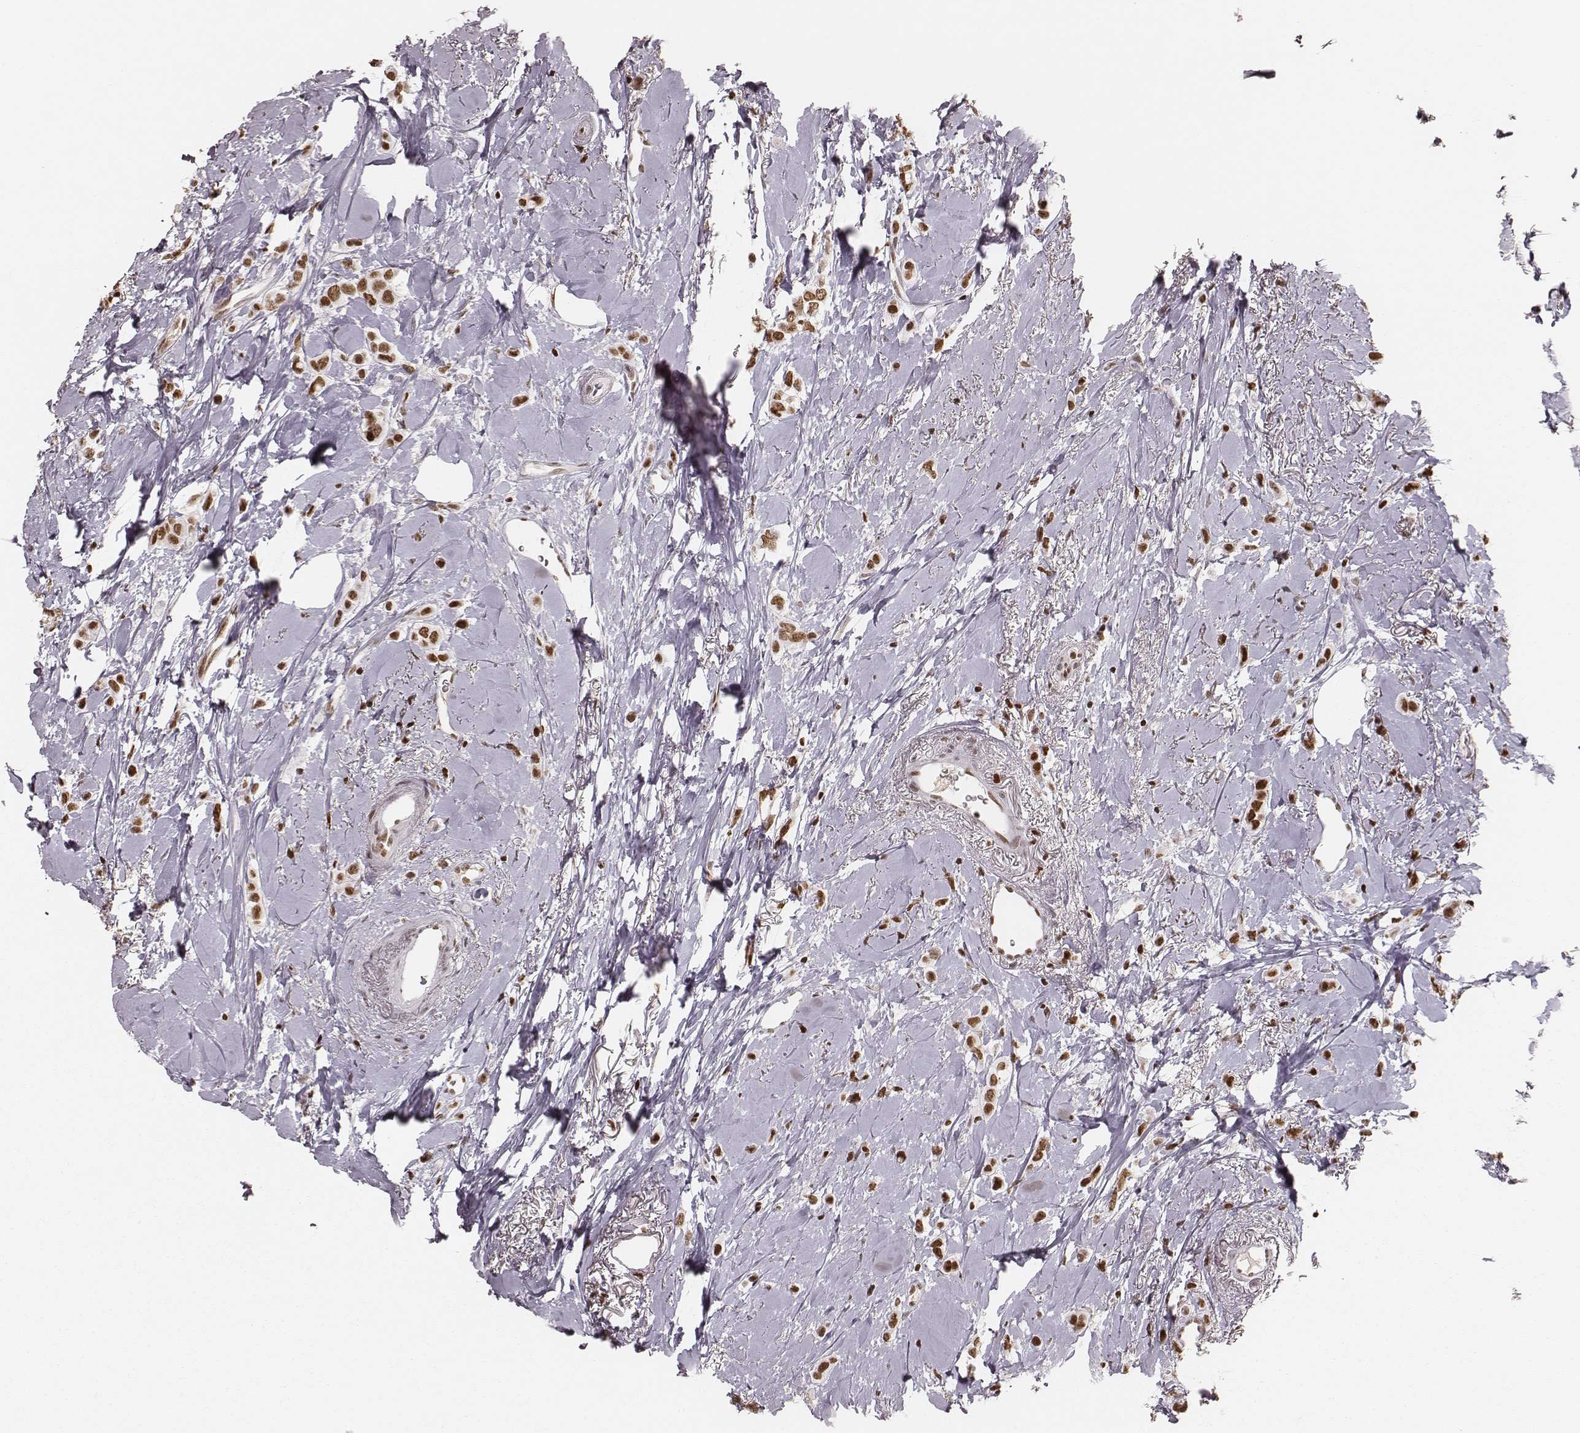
{"staining": {"intensity": "moderate", "quantity": ">75%", "location": "nuclear"}, "tissue": "breast cancer", "cell_type": "Tumor cells", "image_type": "cancer", "snomed": [{"axis": "morphology", "description": "Lobular carcinoma"}, {"axis": "topography", "description": "Breast"}], "caption": "Immunohistochemical staining of human lobular carcinoma (breast) displays moderate nuclear protein positivity in approximately >75% of tumor cells. (Brightfield microscopy of DAB IHC at high magnification).", "gene": "PARP1", "patient": {"sex": "female", "age": 66}}